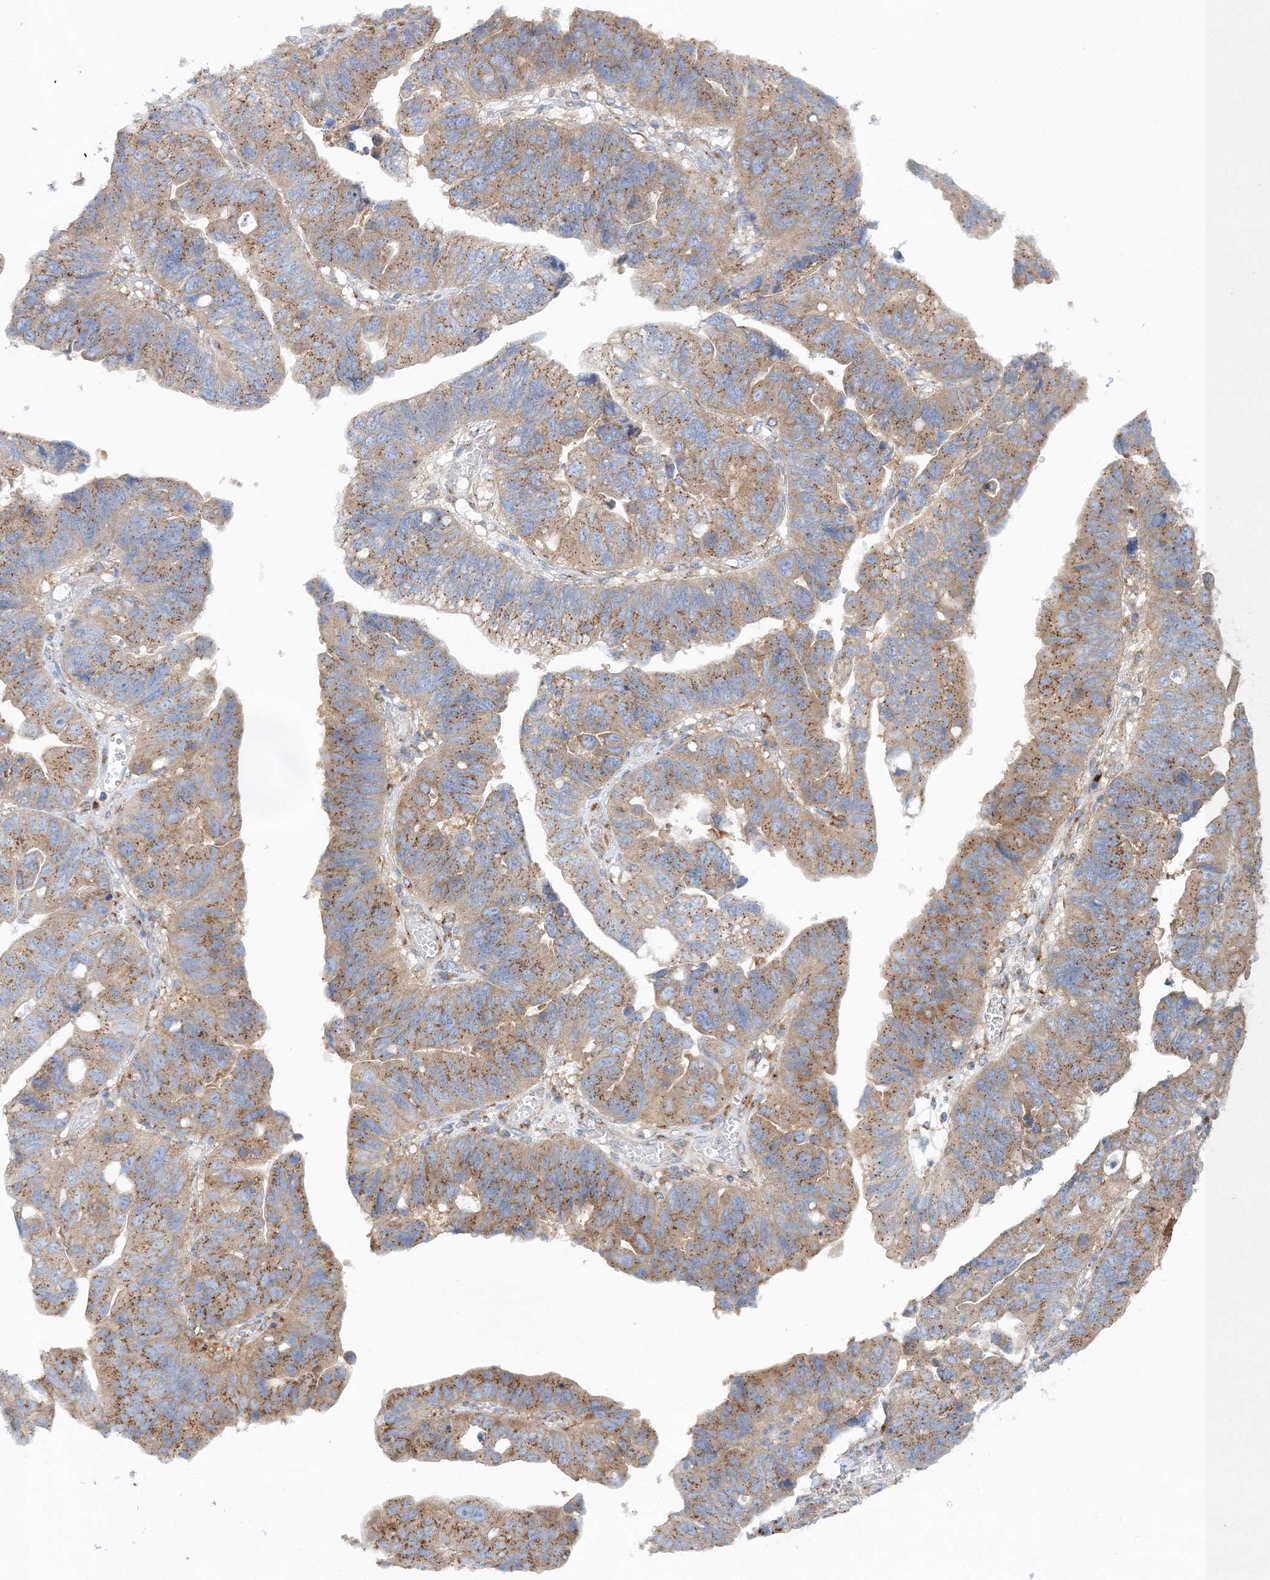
{"staining": {"intensity": "moderate", "quantity": ">75%", "location": "cytoplasmic/membranous"}, "tissue": "stomach cancer", "cell_type": "Tumor cells", "image_type": "cancer", "snomed": [{"axis": "morphology", "description": "Adenocarcinoma, NOS"}, {"axis": "topography", "description": "Stomach"}], "caption": "Immunohistochemical staining of stomach cancer exhibits medium levels of moderate cytoplasmic/membranous protein expression in about >75% of tumor cells. The staining was performed using DAB, with brown indicating positive protein expression. Nuclei are stained blue with hematoxylin.", "gene": "SEC23IP", "patient": {"sex": "male", "age": 59}}